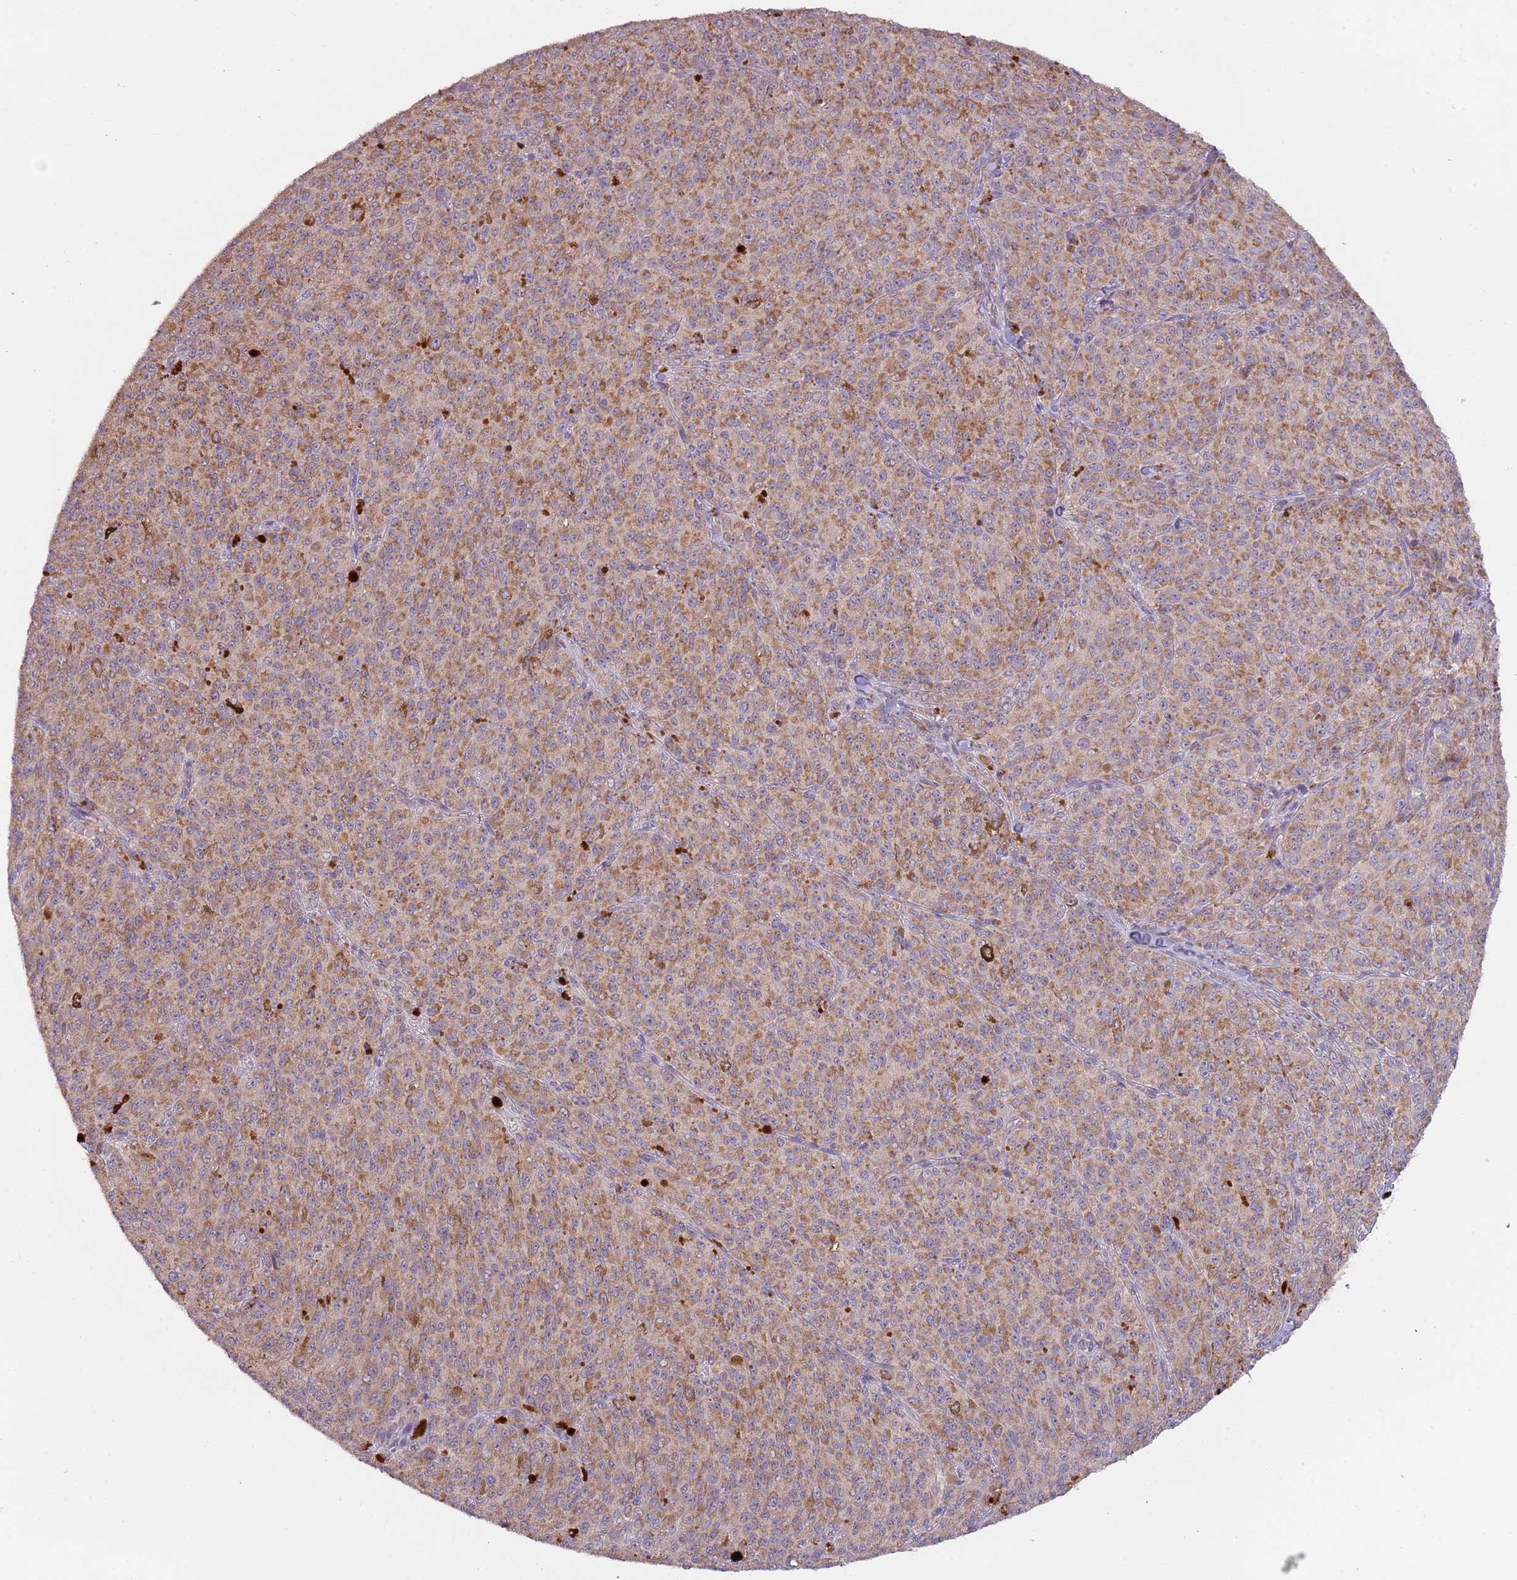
{"staining": {"intensity": "moderate", "quantity": ">75%", "location": "cytoplasmic/membranous"}, "tissue": "melanoma", "cell_type": "Tumor cells", "image_type": "cancer", "snomed": [{"axis": "morphology", "description": "Malignant melanoma, NOS"}, {"axis": "topography", "description": "Skin"}], "caption": "Melanoma tissue exhibits moderate cytoplasmic/membranous staining in about >75% of tumor cells (brown staining indicates protein expression, while blue staining denotes nuclei).", "gene": "FECH", "patient": {"sex": "female", "age": 52}}